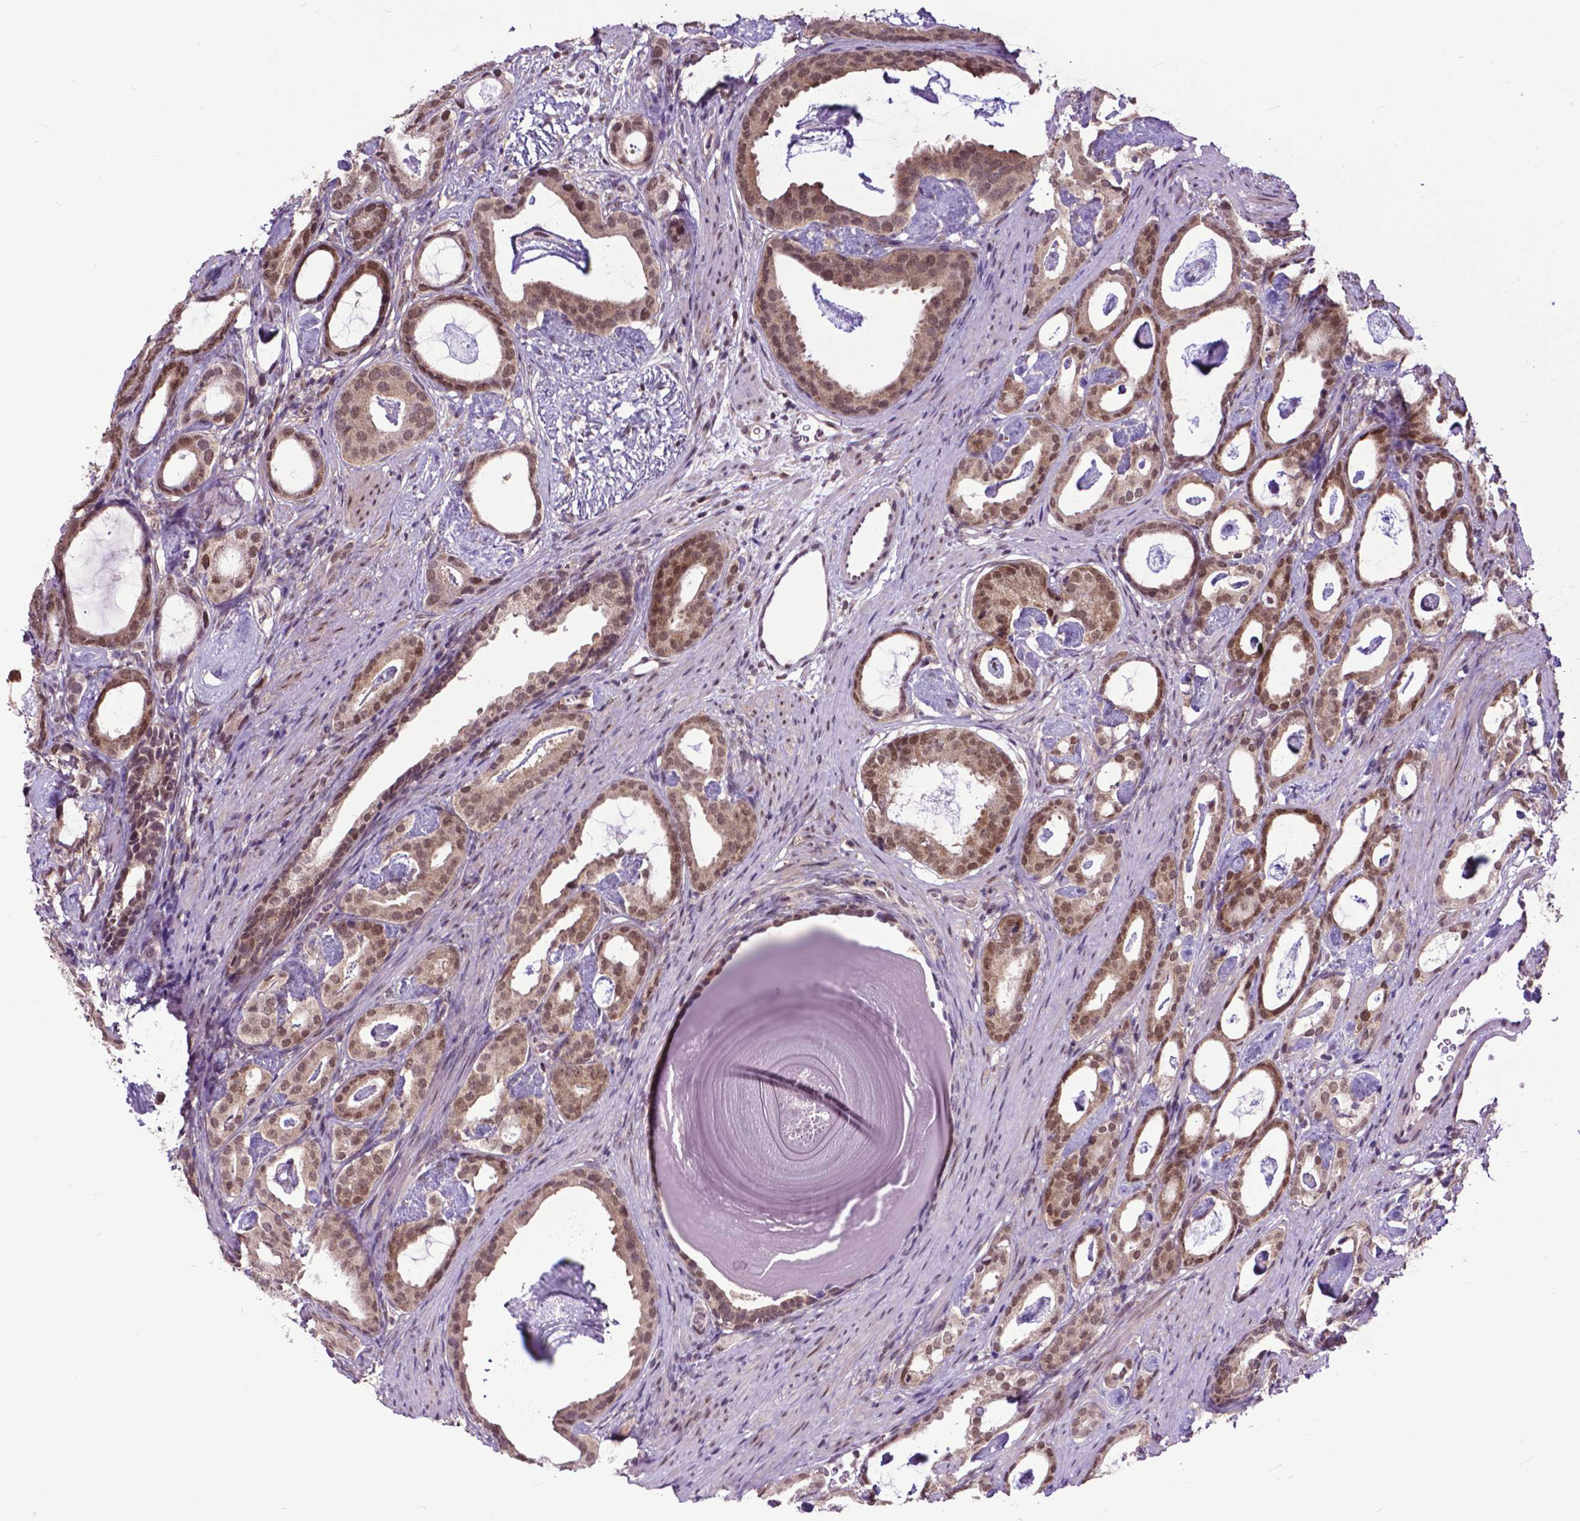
{"staining": {"intensity": "moderate", "quantity": ">75%", "location": "nuclear"}, "tissue": "prostate cancer", "cell_type": "Tumor cells", "image_type": "cancer", "snomed": [{"axis": "morphology", "description": "Adenocarcinoma, Low grade"}, {"axis": "topography", "description": "Prostate and seminal vesicle, NOS"}], "caption": "Prostate cancer (adenocarcinoma (low-grade)) stained with DAB immunohistochemistry (IHC) demonstrates medium levels of moderate nuclear expression in approximately >75% of tumor cells. (DAB (3,3'-diaminobenzidine) IHC with brightfield microscopy, high magnification).", "gene": "FAF1", "patient": {"sex": "male", "age": 71}}